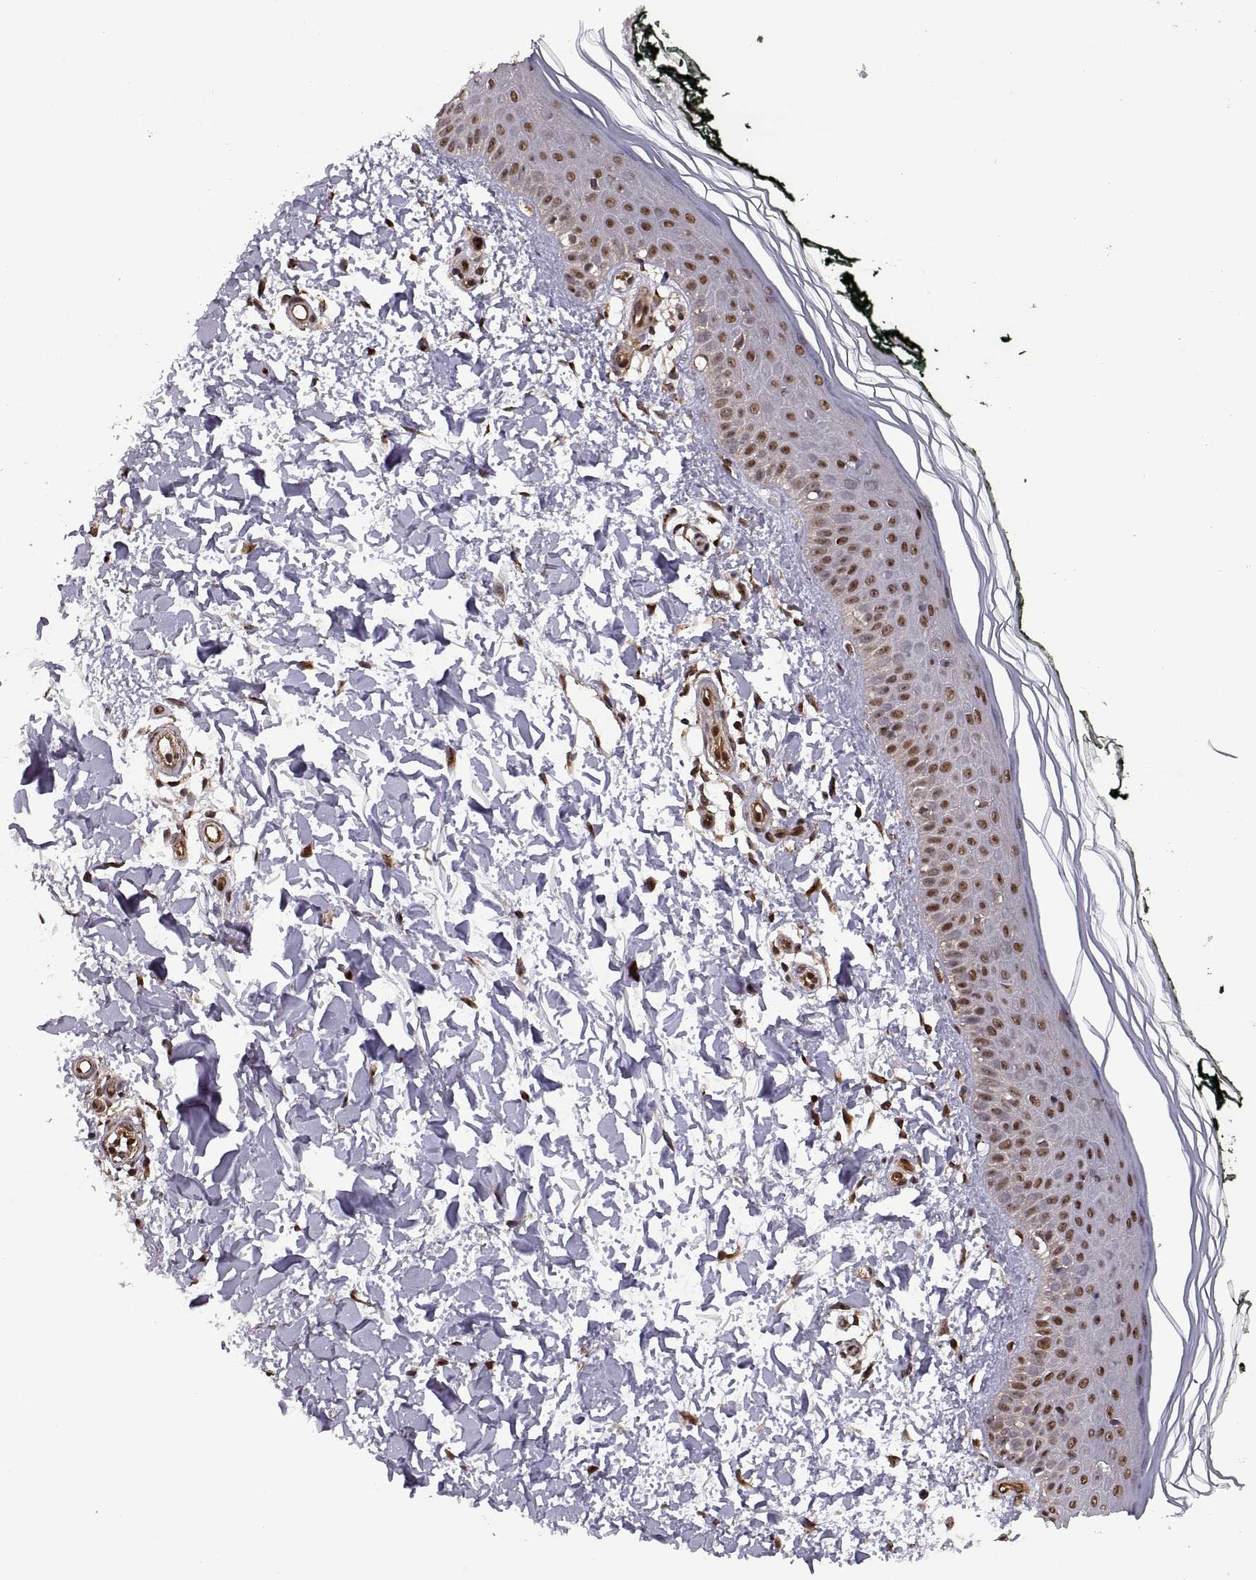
{"staining": {"intensity": "strong", "quantity": ">75%", "location": "cytoplasmic/membranous,nuclear"}, "tissue": "skin", "cell_type": "Fibroblasts", "image_type": "normal", "snomed": [{"axis": "morphology", "description": "Normal tissue, NOS"}, {"axis": "topography", "description": "Skin"}], "caption": "Immunohistochemical staining of unremarkable human skin demonstrates >75% levels of strong cytoplasmic/membranous,nuclear protein positivity in approximately >75% of fibroblasts.", "gene": "ARRB1", "patient": {"sex": "female", "age": 62}}